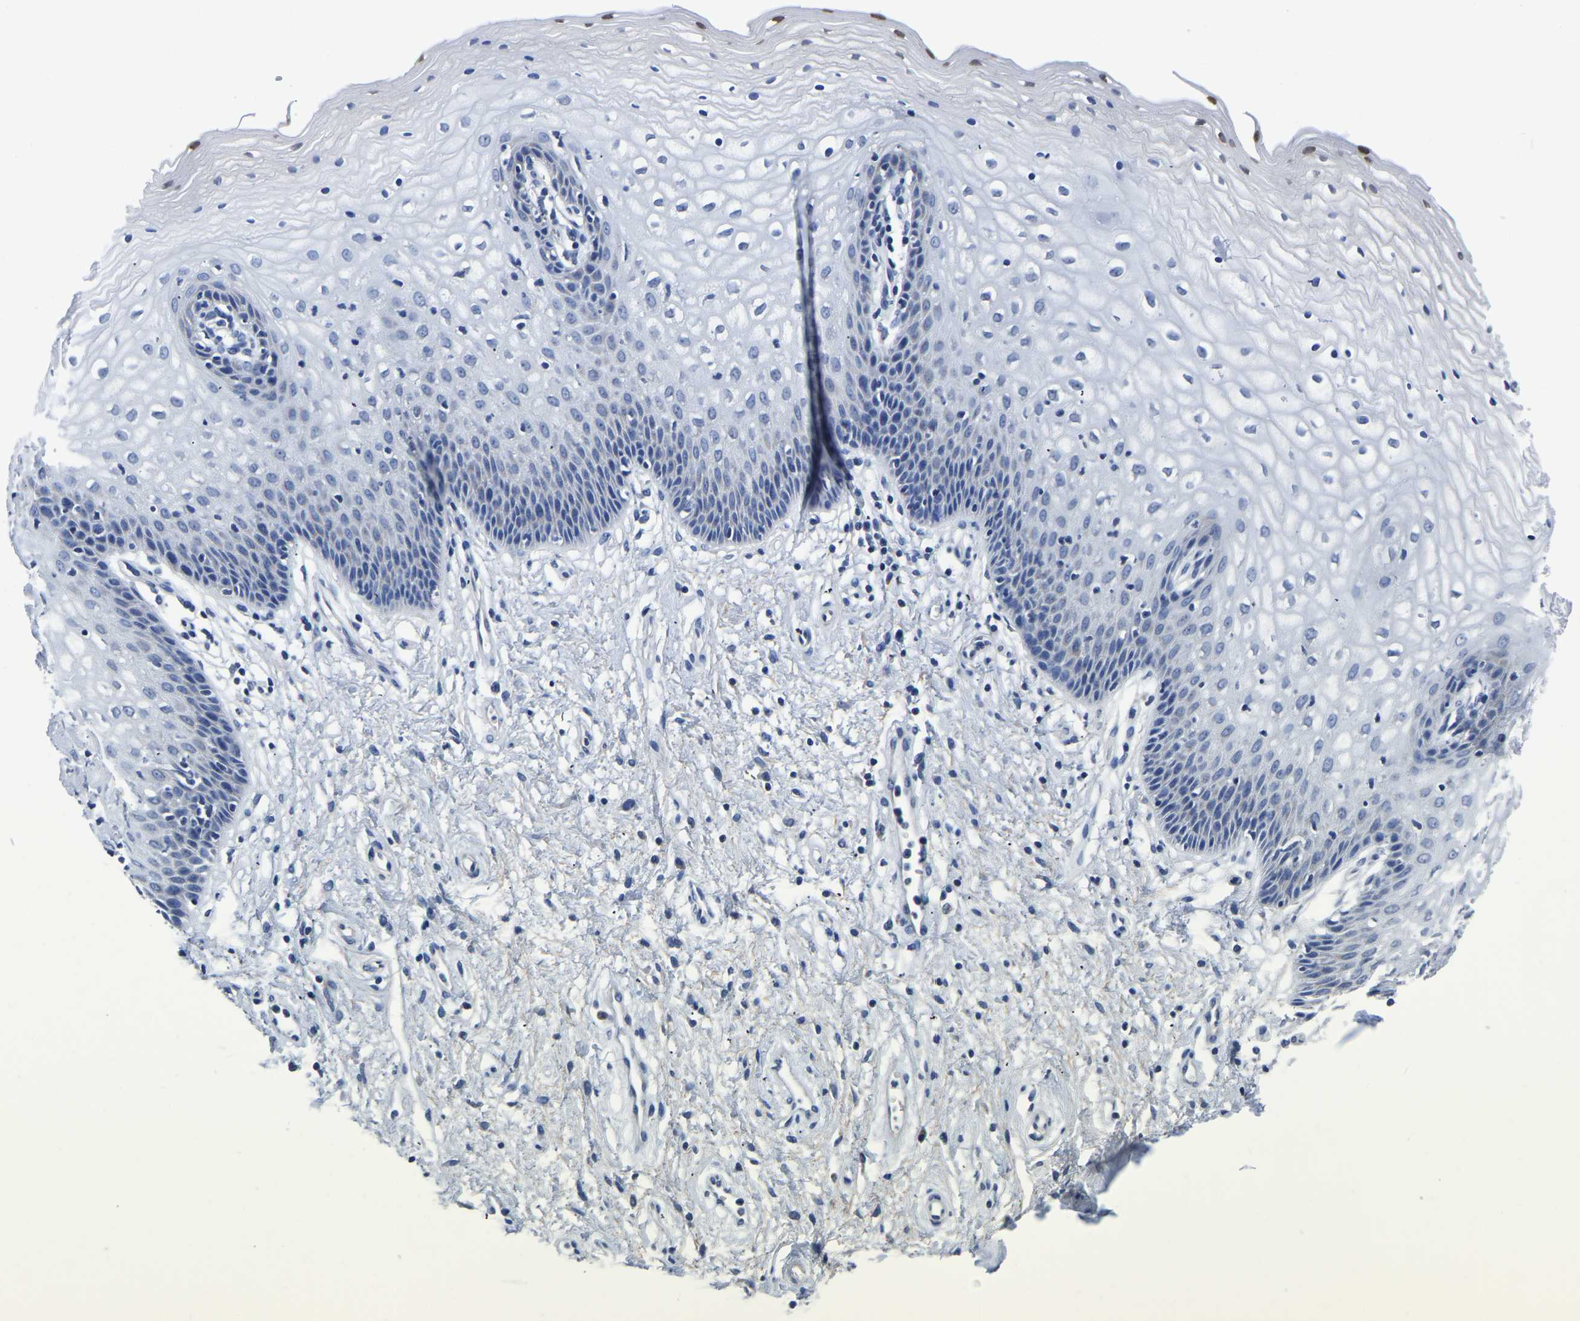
{"staining": {"intensity": "negative", "quantity": "none", "location": "none"}, "tissue": "vagina", "cell_type": "Squamous epithelial cells", "image_type": "normal", "snomed": [{"axis": "morphology", "description": "Normal tissue, NOS"}, {"axis": "topography", "description": "Vagina"}], "caption": "This is an immunohistochemistry image of benign human vagina. There is no expression in squamous epithelial cells.", "gene": "FGD5", "patient": {"sex": "female", "age": 34}}